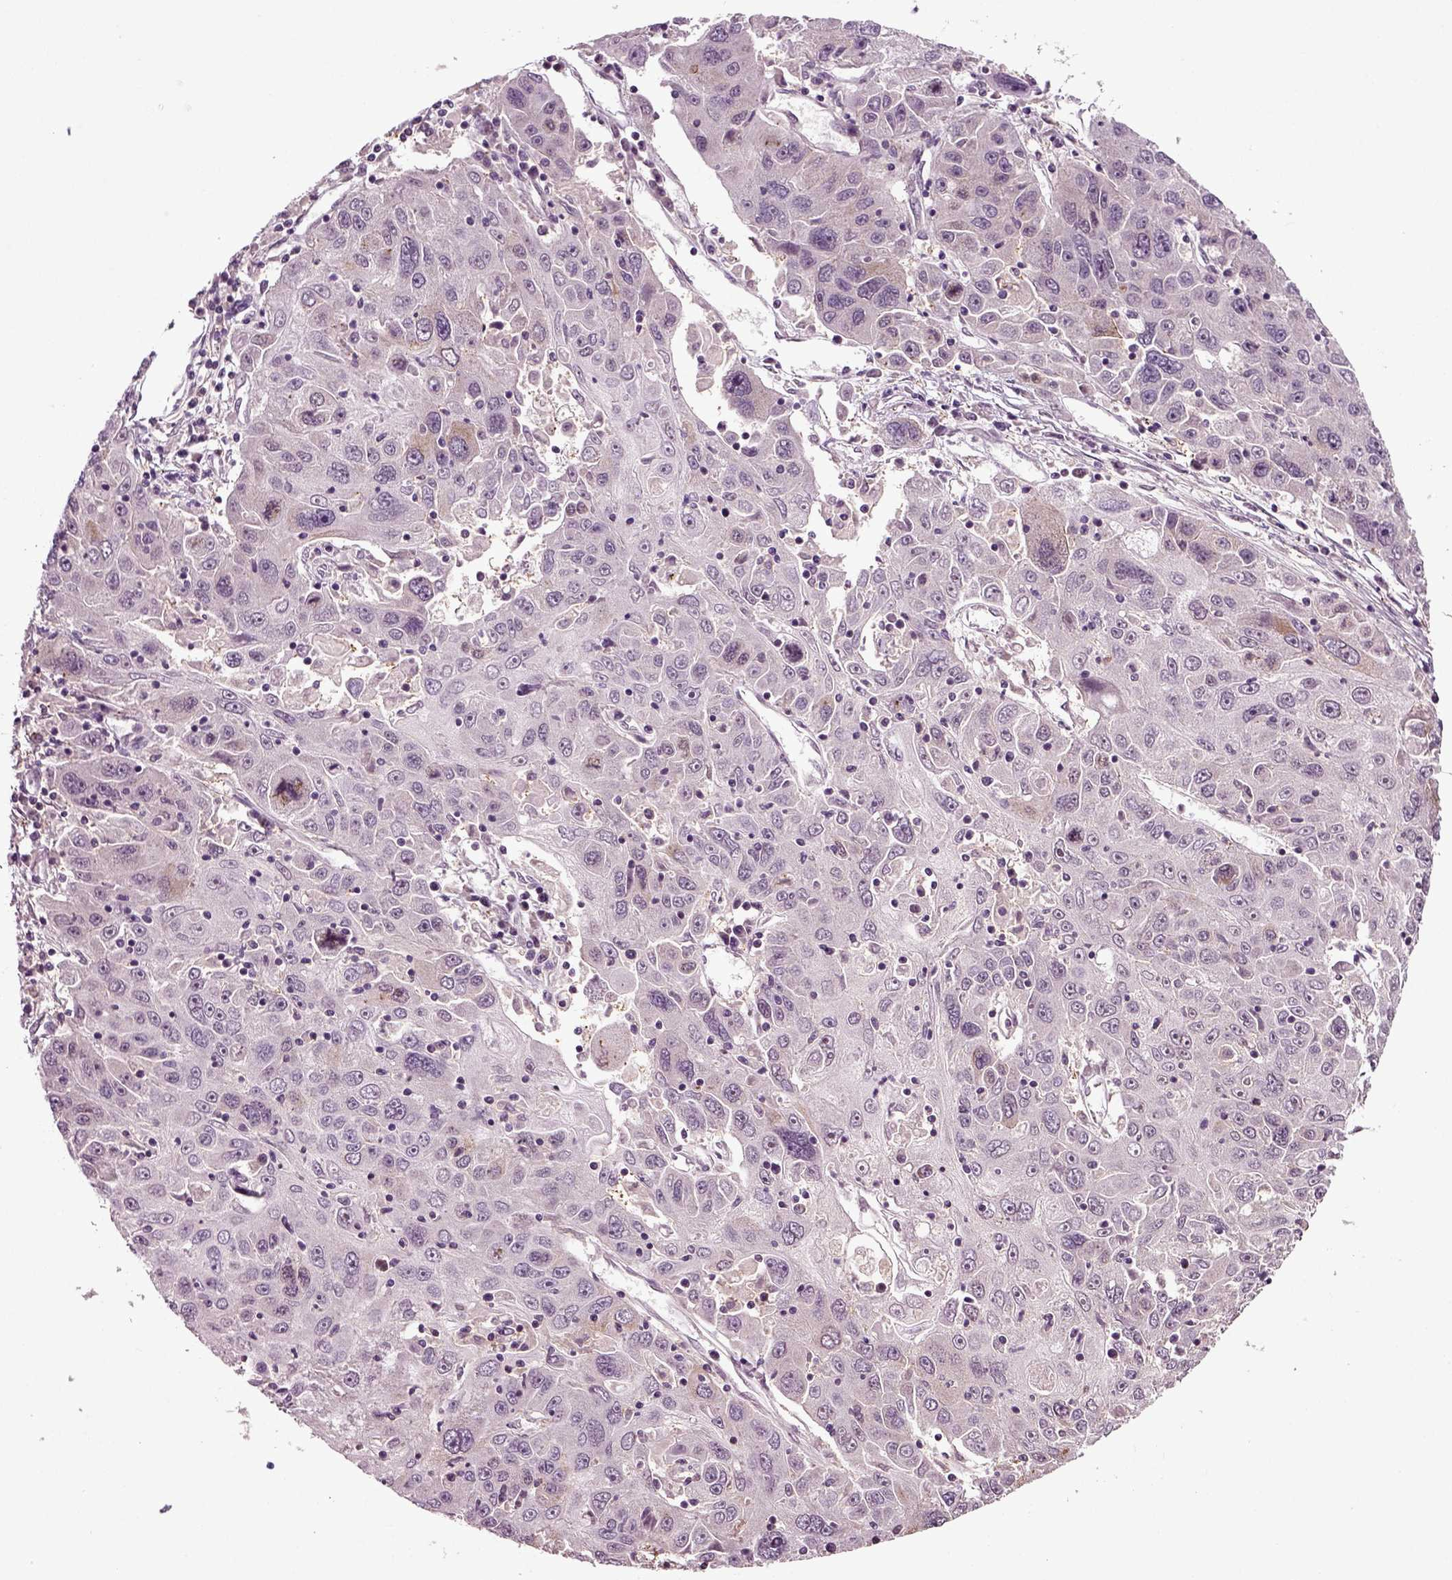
{"staining": {"intensity": "negative", "quantity": "none", "location": "none"}, "tissue": "stomach cancer", "cell_type": "Tumor cells", "image_type": "cancer", "snomed": [{"axis": "morphology", "description": "Adenocarcinoma, NOS"}, {"axis": "topography", "description": "Stomach"}], "caption": "Immunohistochemistry image of neoplastic tissue: stomach adenocarcinoma stained with DAB reveals no significant protein staining in tumor cells.", "gene": "KNSTRN", "patient": {"sex": "male", "age": 56}}